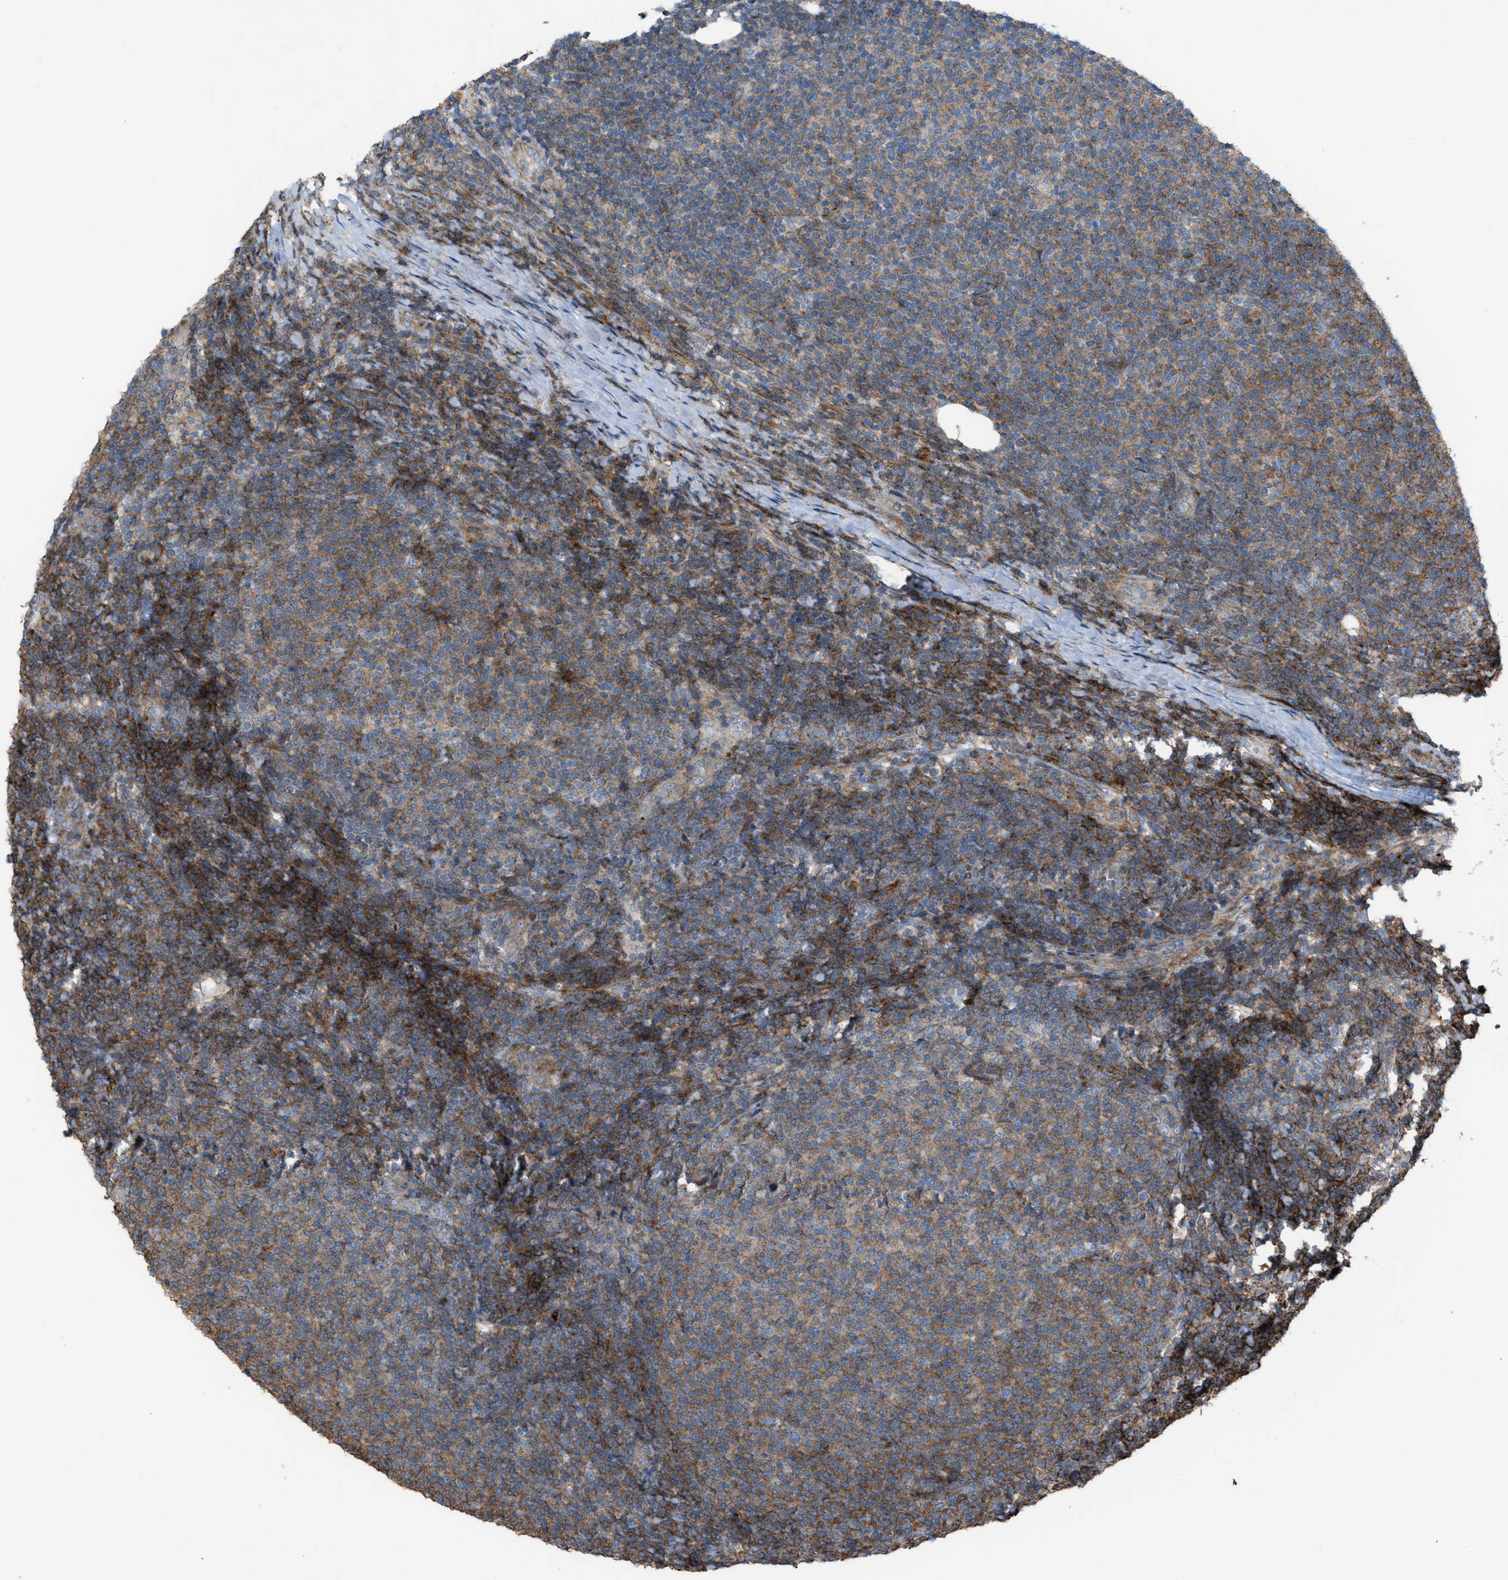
{"staining": {"intensity": "moderate", "quantity": ">75%", "location": "cytoplasmic/membranous"}, "tissue": "lymphoma", "cell_type": "Tumor cells", "image_type": "cancer", "snomed": [{"axis": "morphology", "description": "Malignant lymphoma, non-Hodgkin's type, Low grade"}, {"axis": "topography", "description": "Lymph node"}], "caption": "Tumor cells demonstrate medium levels of moderate cytoplasmic/membranous expression in about >75% of cells in lymphoma.", "gene": "NCK2", "patient": {"sex": "male", "age": 66}}